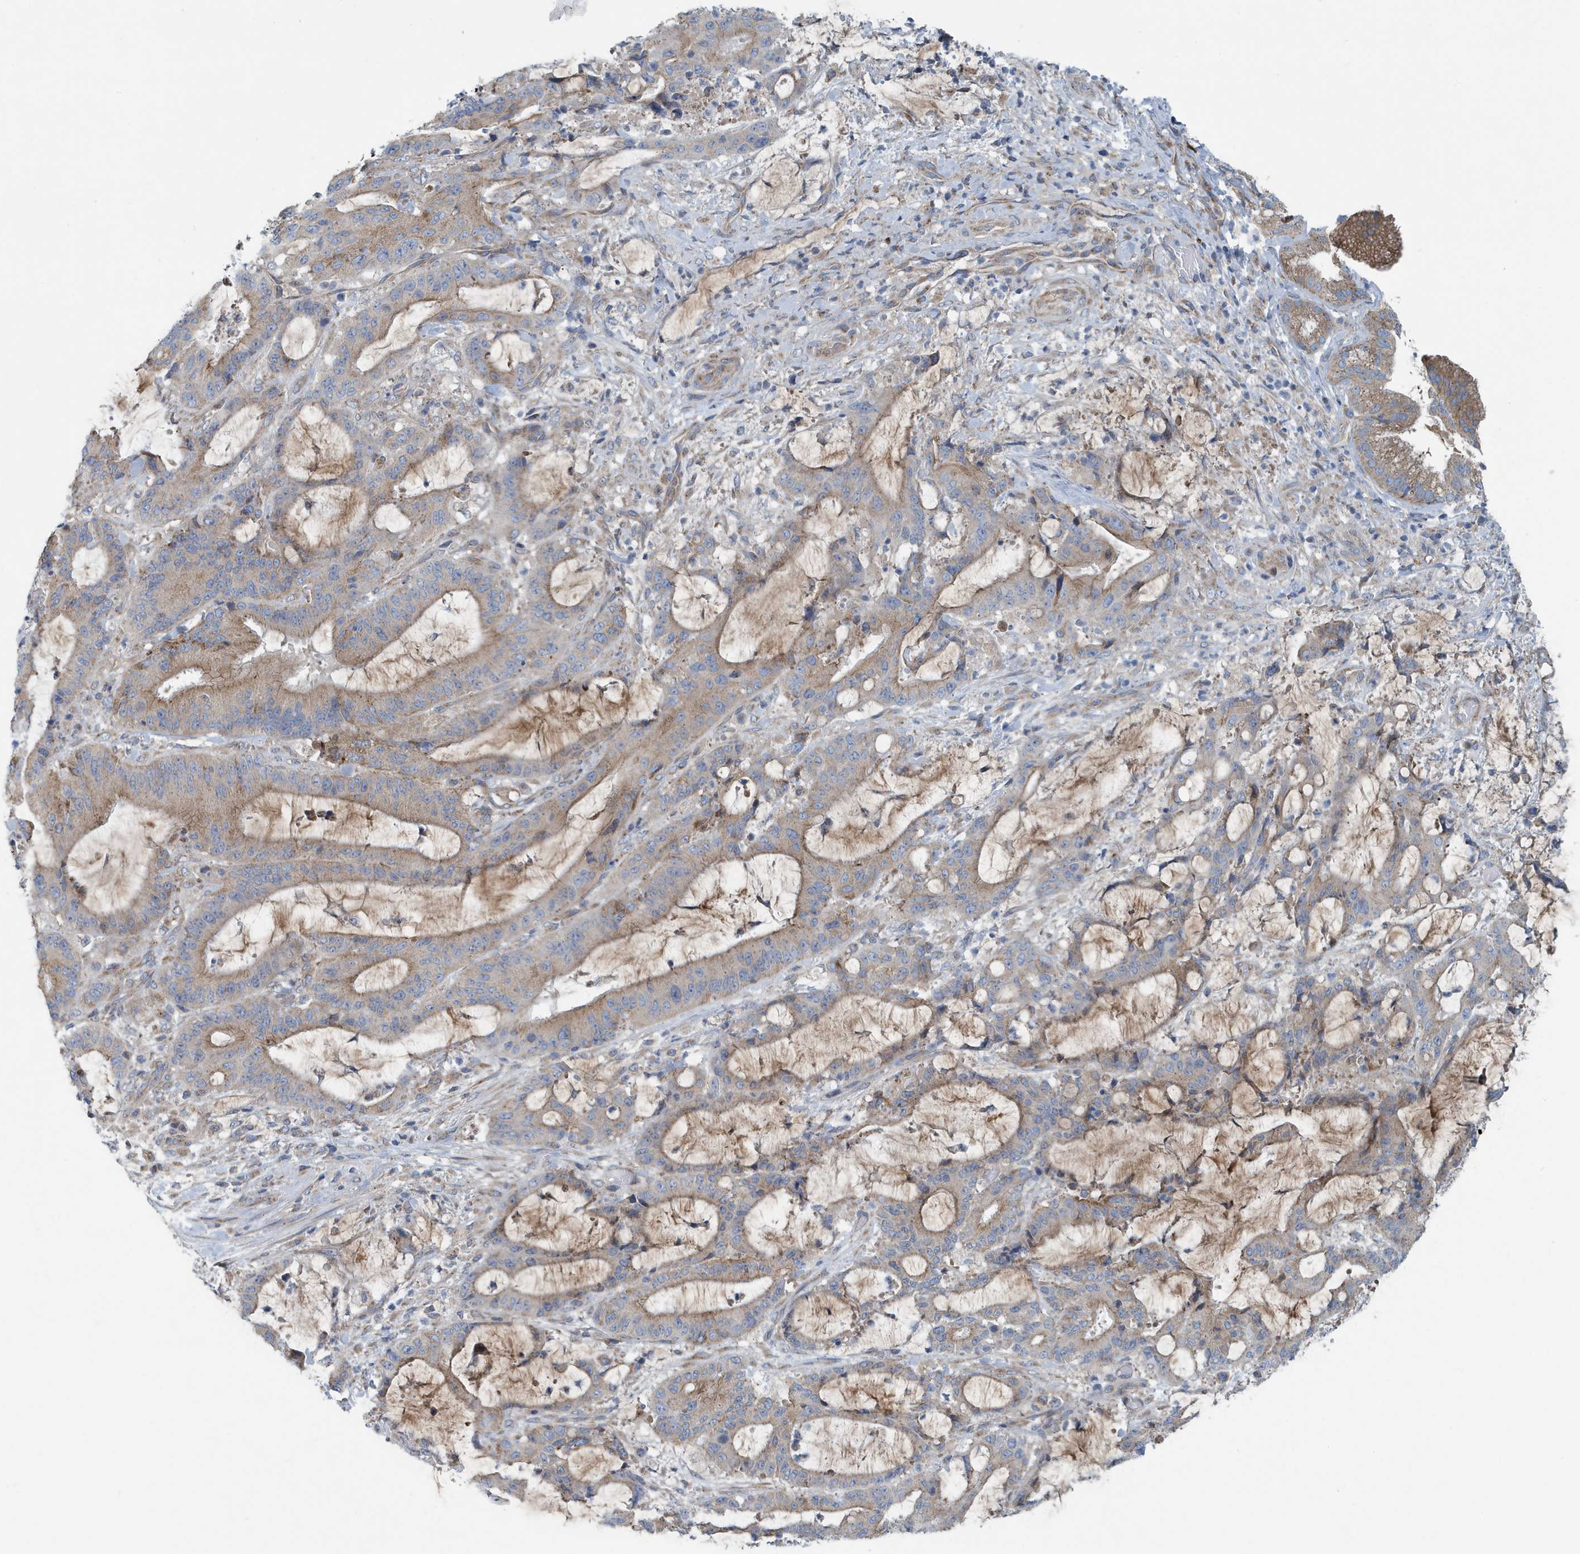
{"staining": {"intensity": "weak", "quantity": "25%-75%", "location": "cytoplasmic/membranous"}, "tissue": "liver cancer", "cell_type": "Tumor cells", "image_type": "cancer", "snomed": [{"axis": "morphology", "description": "Normal tissue, NOS"}, {"axis": "morphology", "description": "Cholangiocarcinoma"}, {"axis": "topography", "description": "Liver"}, {"axis": "topography", "description": "Peripheral nerve tissue"}], "caption": "Human liver cancer (cholangiocarcinoma) stained with a protein marker displays weak staining in tumor cells.", "gene": "PPM1M", "patient": {"sex": "female", "age": 73}}